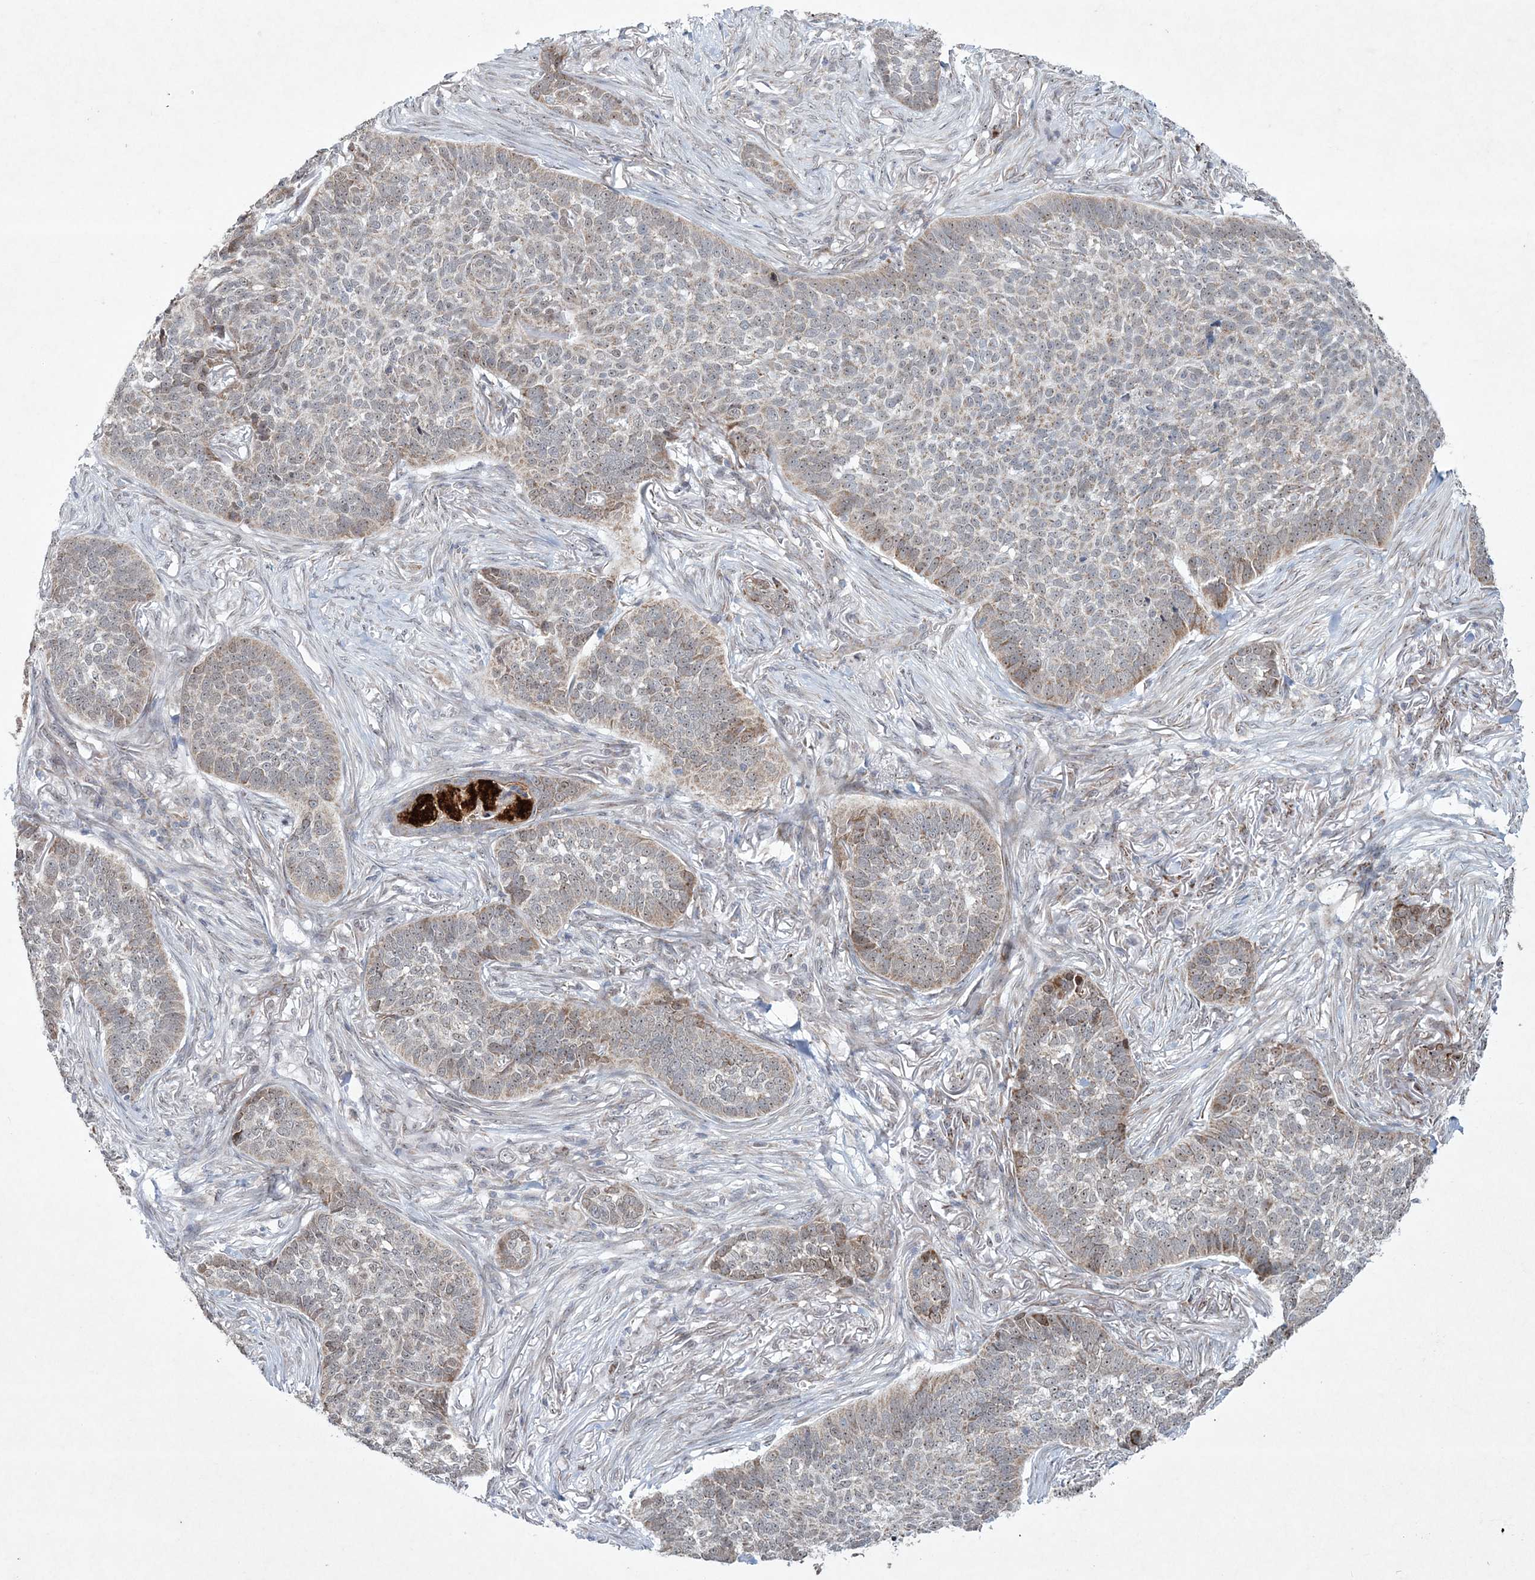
{"staining": {"intensity": "moderate", "quantity": ">75%", "location": "cytoplasmic/membranous,nuclear"}, "tissue": "skin cancer", "cell_type": "Tumor cells", "image_type": "cancer", "snomed": [{"axis": "morphology", "description": "Basal cell carcinoma"}, {"axis": "topography", "description": "Skin"}], "caption": "Tumor cells show medium levels of moderate cytoplasmic/membranous and nuclear expression in approximately >75% of cells in human basal cell carcinoma (skin).", "gene": "CES4A", "patient": {"sex": "male", "age": 85}}